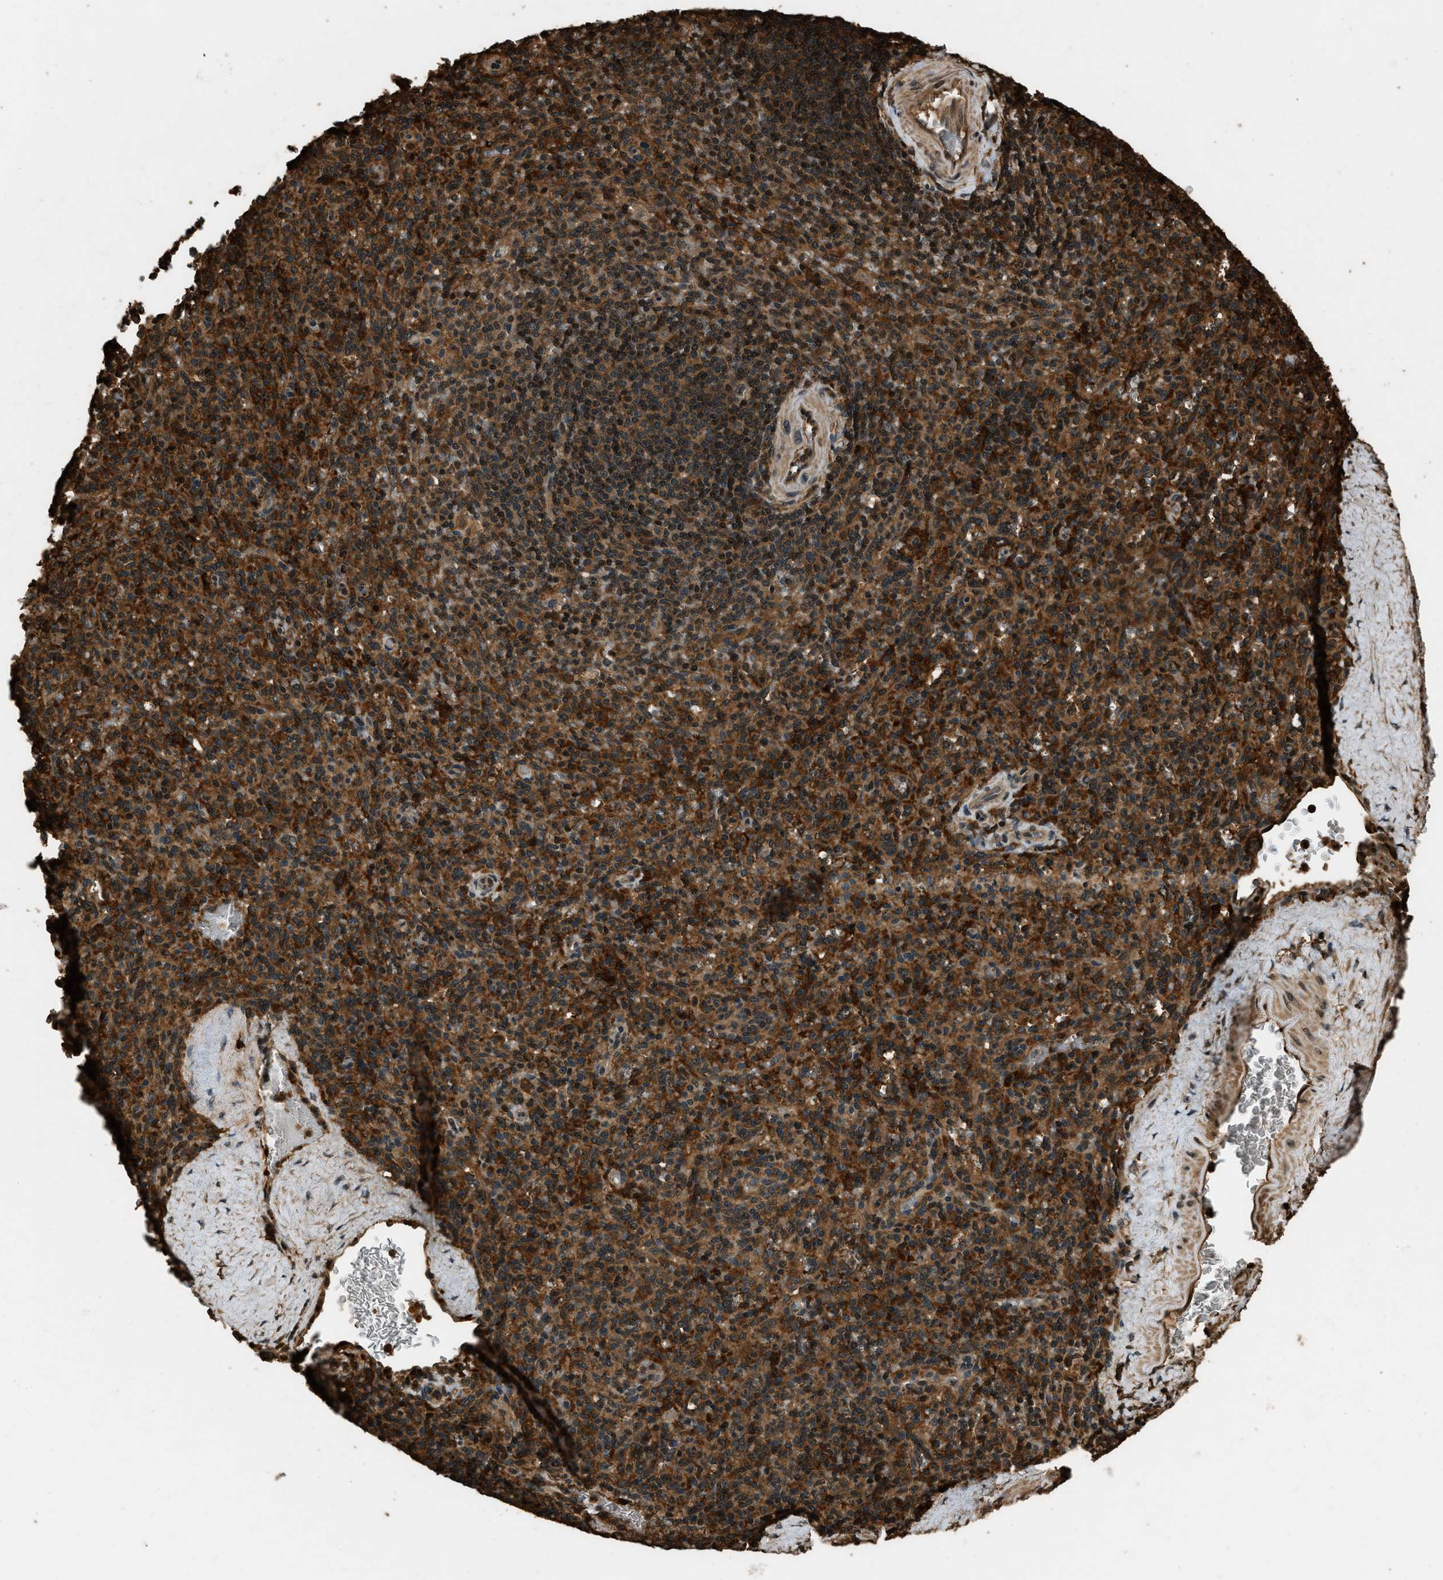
{"staining": {"intensity": "moderate", "quantity": ">75%", "location": "cytoplasmic/membranous"}, "tissue": "spleen", "cell_type": "Cells in red pulp", "image_type": "normal", "snomed": [{"axis": "morphology", "description": "Normal tissue, NOS"}, {"axis": "topography", "description": "Spleen"}], "caption": "Immunohistochemistry (IHC) staining of benign spleen, which demonstrates medium levels of moderate cytoplasmic/membranous positivity in approximately >75% of cells in red pulp indicating moderate cytoplasmic/membranous protein positivity. The staining was performed using DAB (brown) for protein detection and nuclei were counterstained in hematoxylin (blue).", "gene": "RAP2A", "patient": {"sex": "male", "age": 36}}